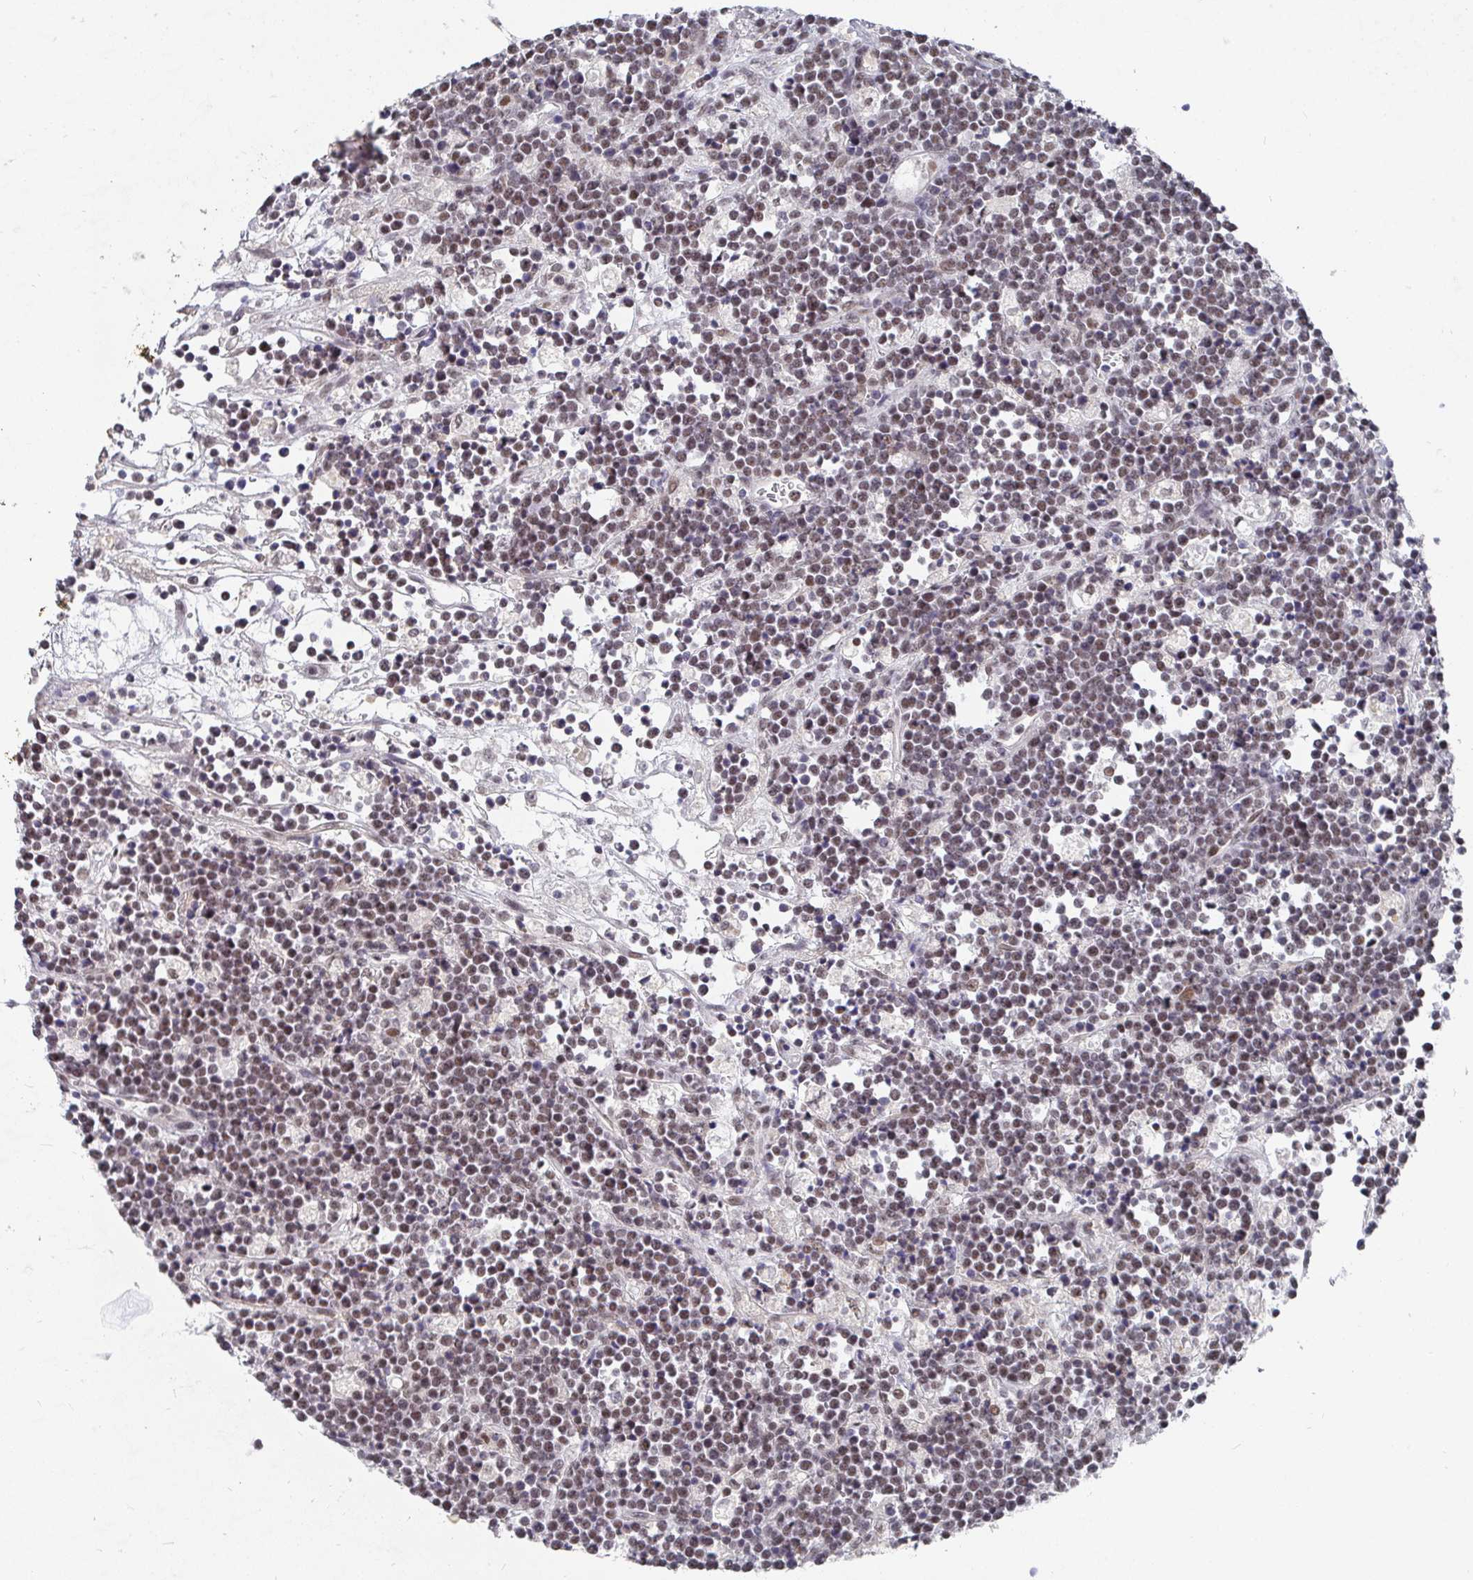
{"staining": {"intensity": "weak", "quantity": ">75%", "location": "nuclear"}, "tissue": "lymphoma", "cell_type": "Tumor cells", "image_type": "cancer", "snomed": [{"axis": "morphology", "description": "Malignant lymphoma, non-Hodgkin's type, High grade"}, {"axis": "topography", "description": "Ovary"}], "caption": "Malignant lymphoma, non-Hodgkin's type (high-grade) stained with a brown dye demonstrates weak nuclear positive staining in about >75% of tumor cells.", "gene": "RCOR1", "patient": {"sex": "female", "age": 56}}